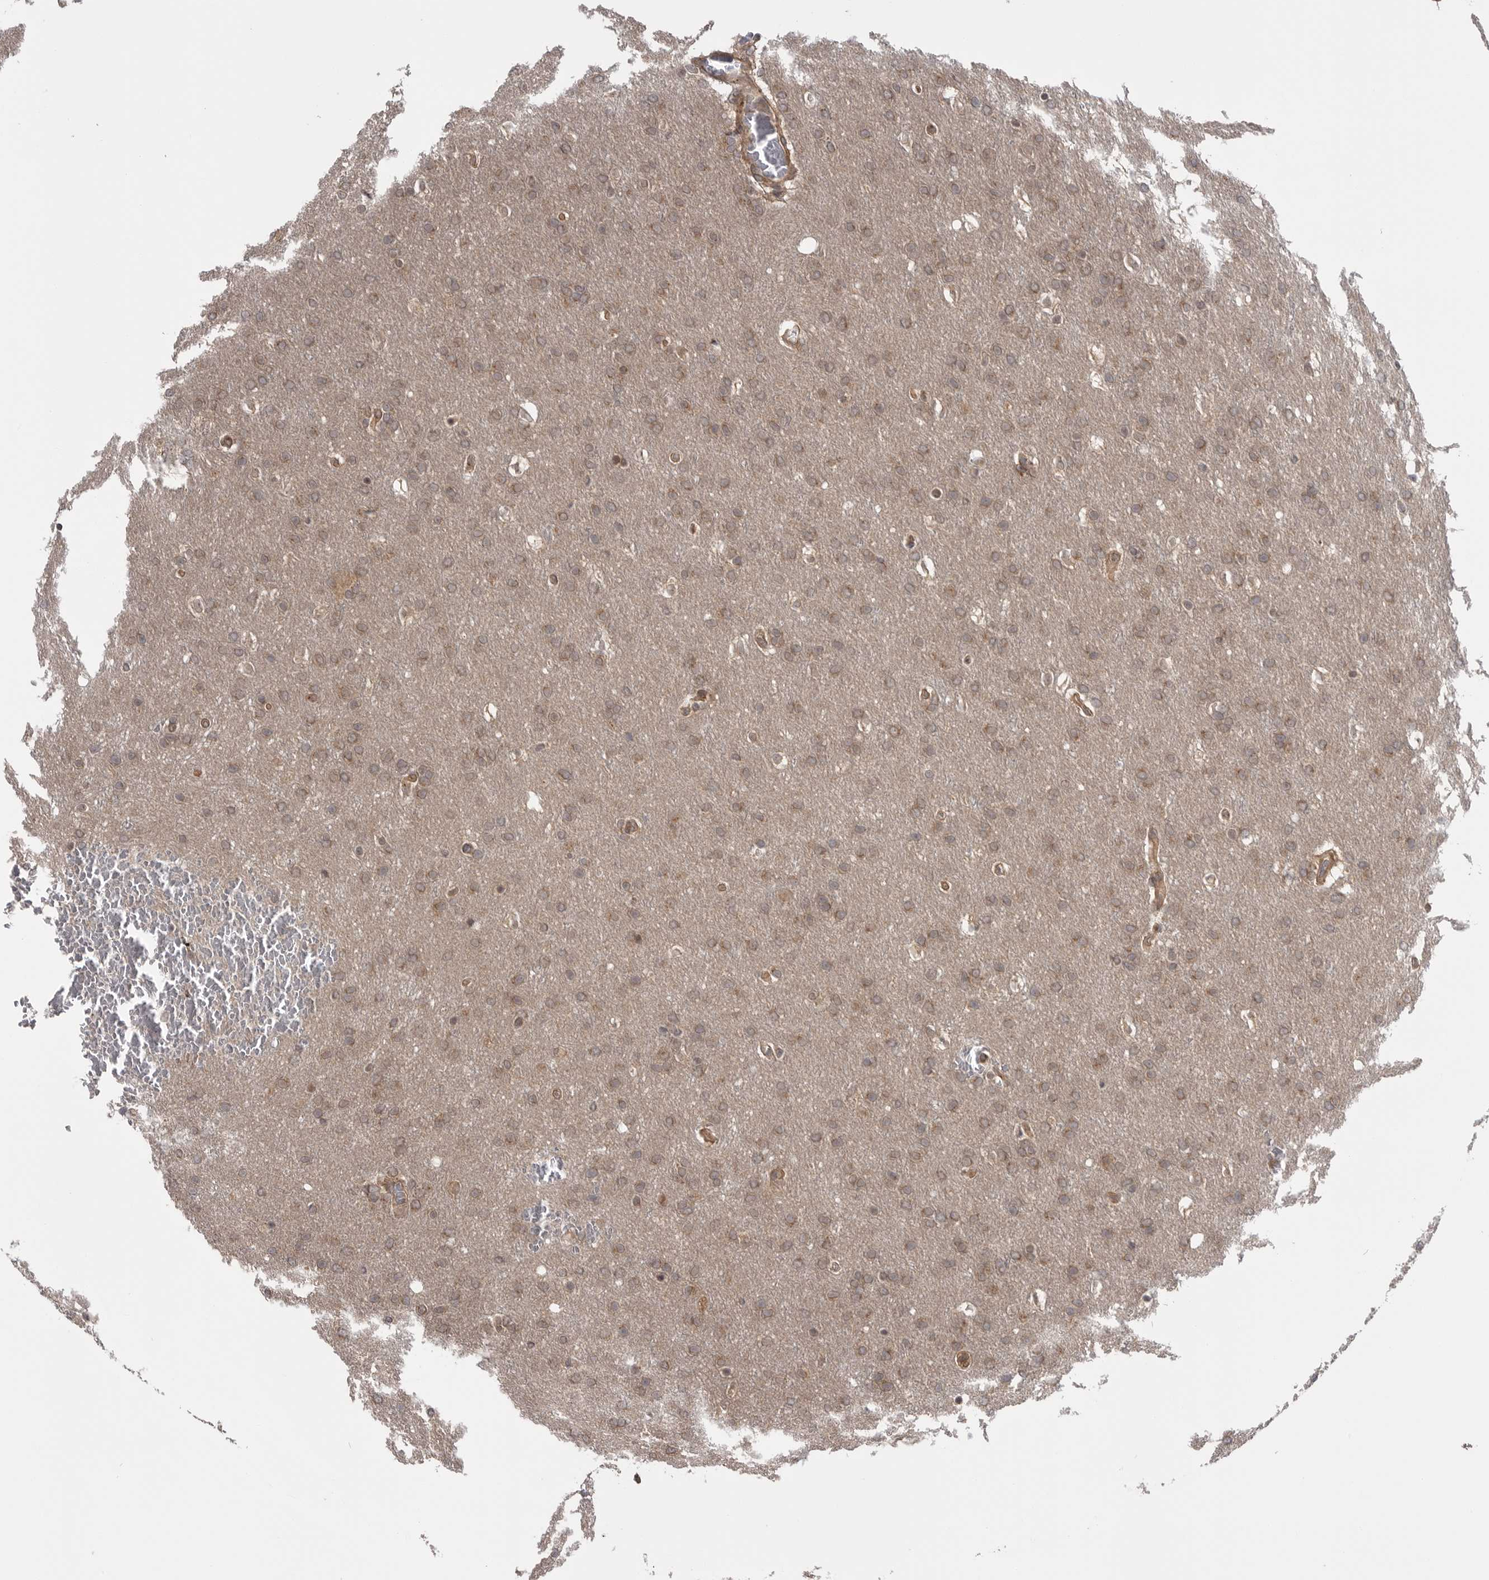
{"staining": {"intensity": "moderate", "quantity": ">75%", "location": "cytoplasmic/membranous"}, "tissue": "glioma", "cell_type": "Tumor cells", "image_type": "cancer", "snomed": [{"axis": "morphology", "description": "Glioma, malignant, Low grade"}, {"axis": "topography", "description": "Brain"}], "caption": "Malignant low-grade glioma stained with a protein marker demonstrates moderate staining in tumor cells.", "gene": "PDCL", "patient": {"sex": "female", "age": 37}}